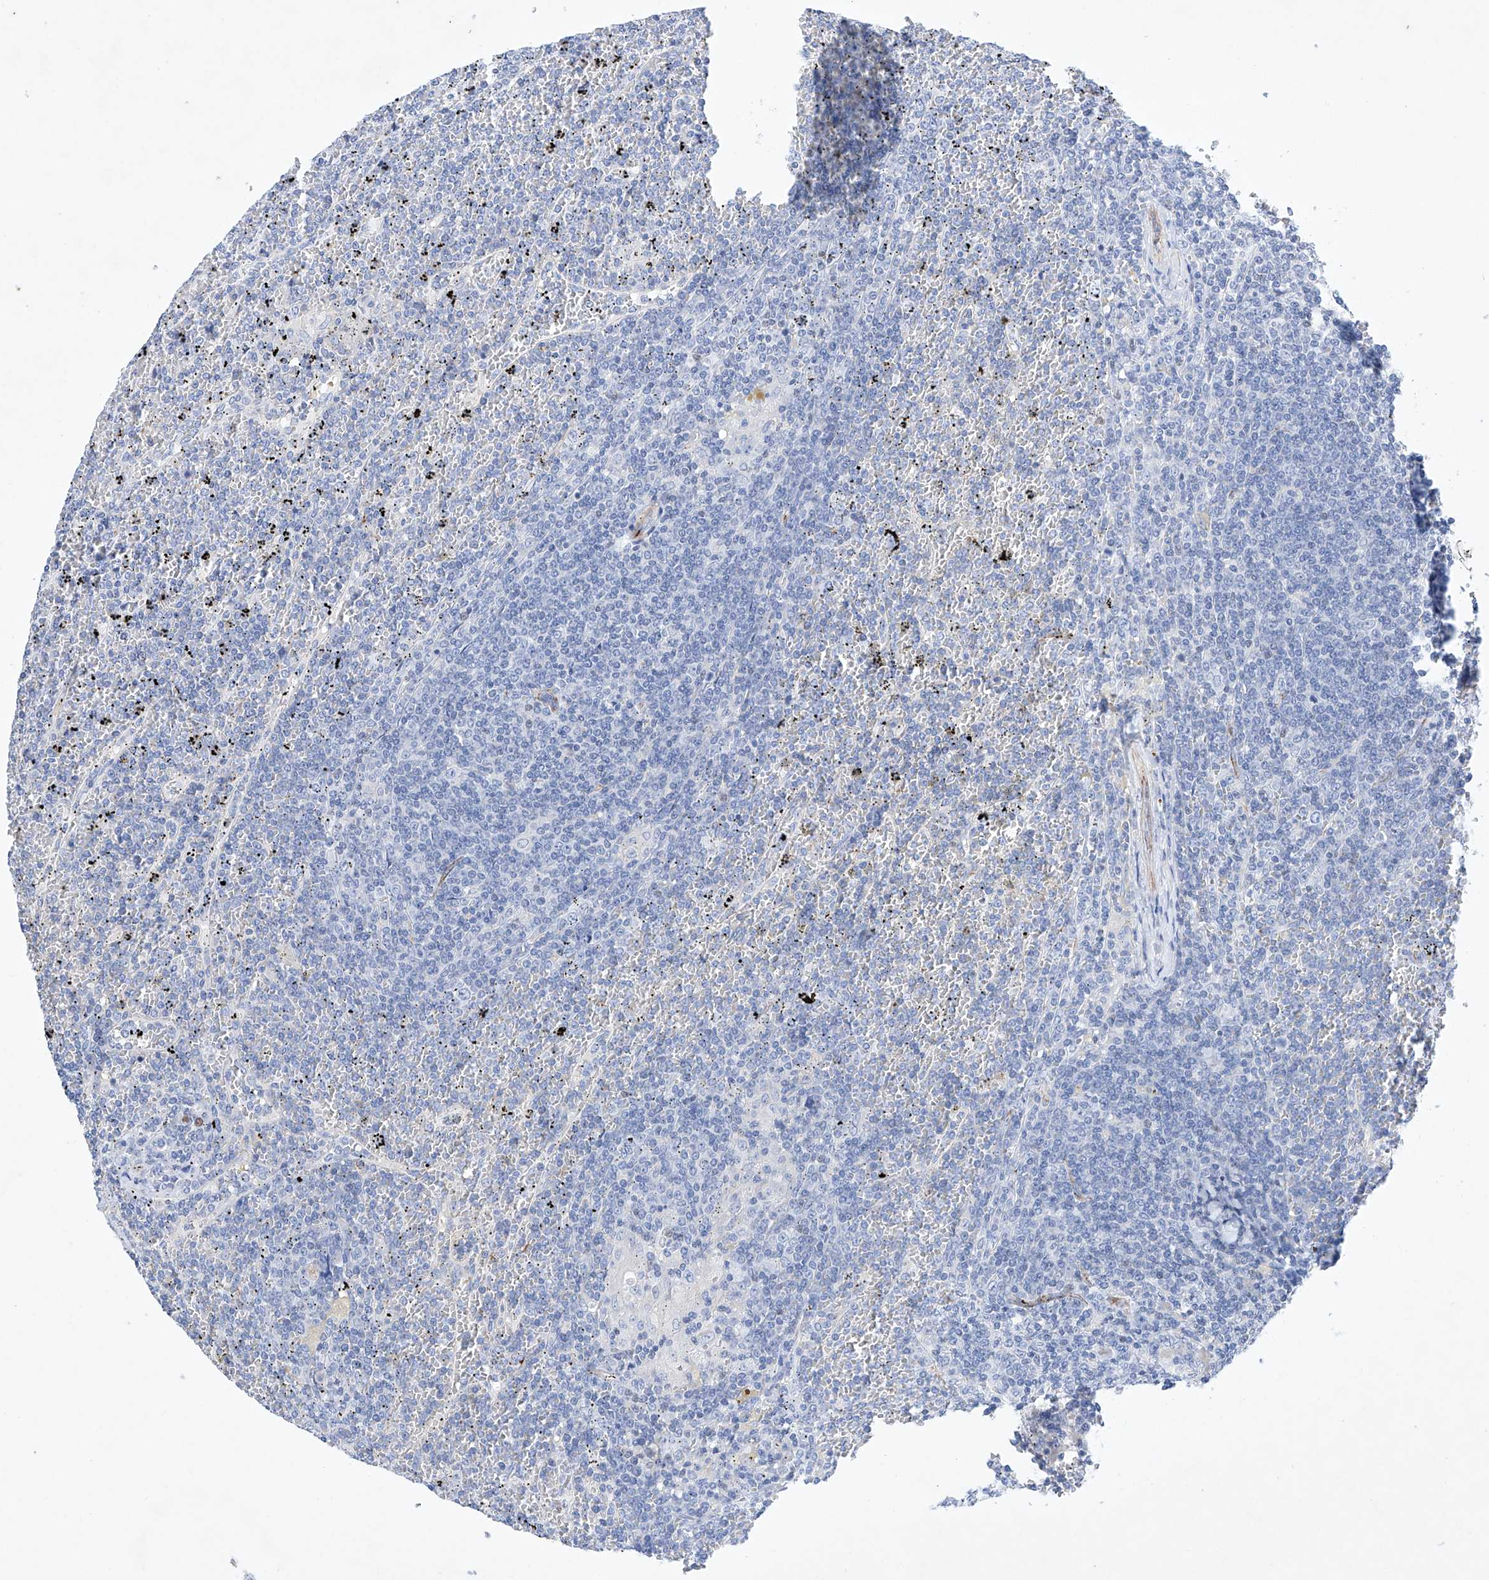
{"staining": {"intensity": "negative", "quantity": "none", "location": "none"}, "tissue": "lymphoma", "cell_type": "Tumor cells", "image_type": "cancer", "snomed": [{"axis": "morphology", "description": "Malignant lymphoma, non-Hodgkin's type, Low grade"}, {"axis": "topography", "description": "Spleen"}], "caption": "Tumor cells show no significant staining in malignant lymphoma, non-Hodgkin's type (low-grade).", "gene": "ETV7", "patient": {"sex": "female", "age": 19}}